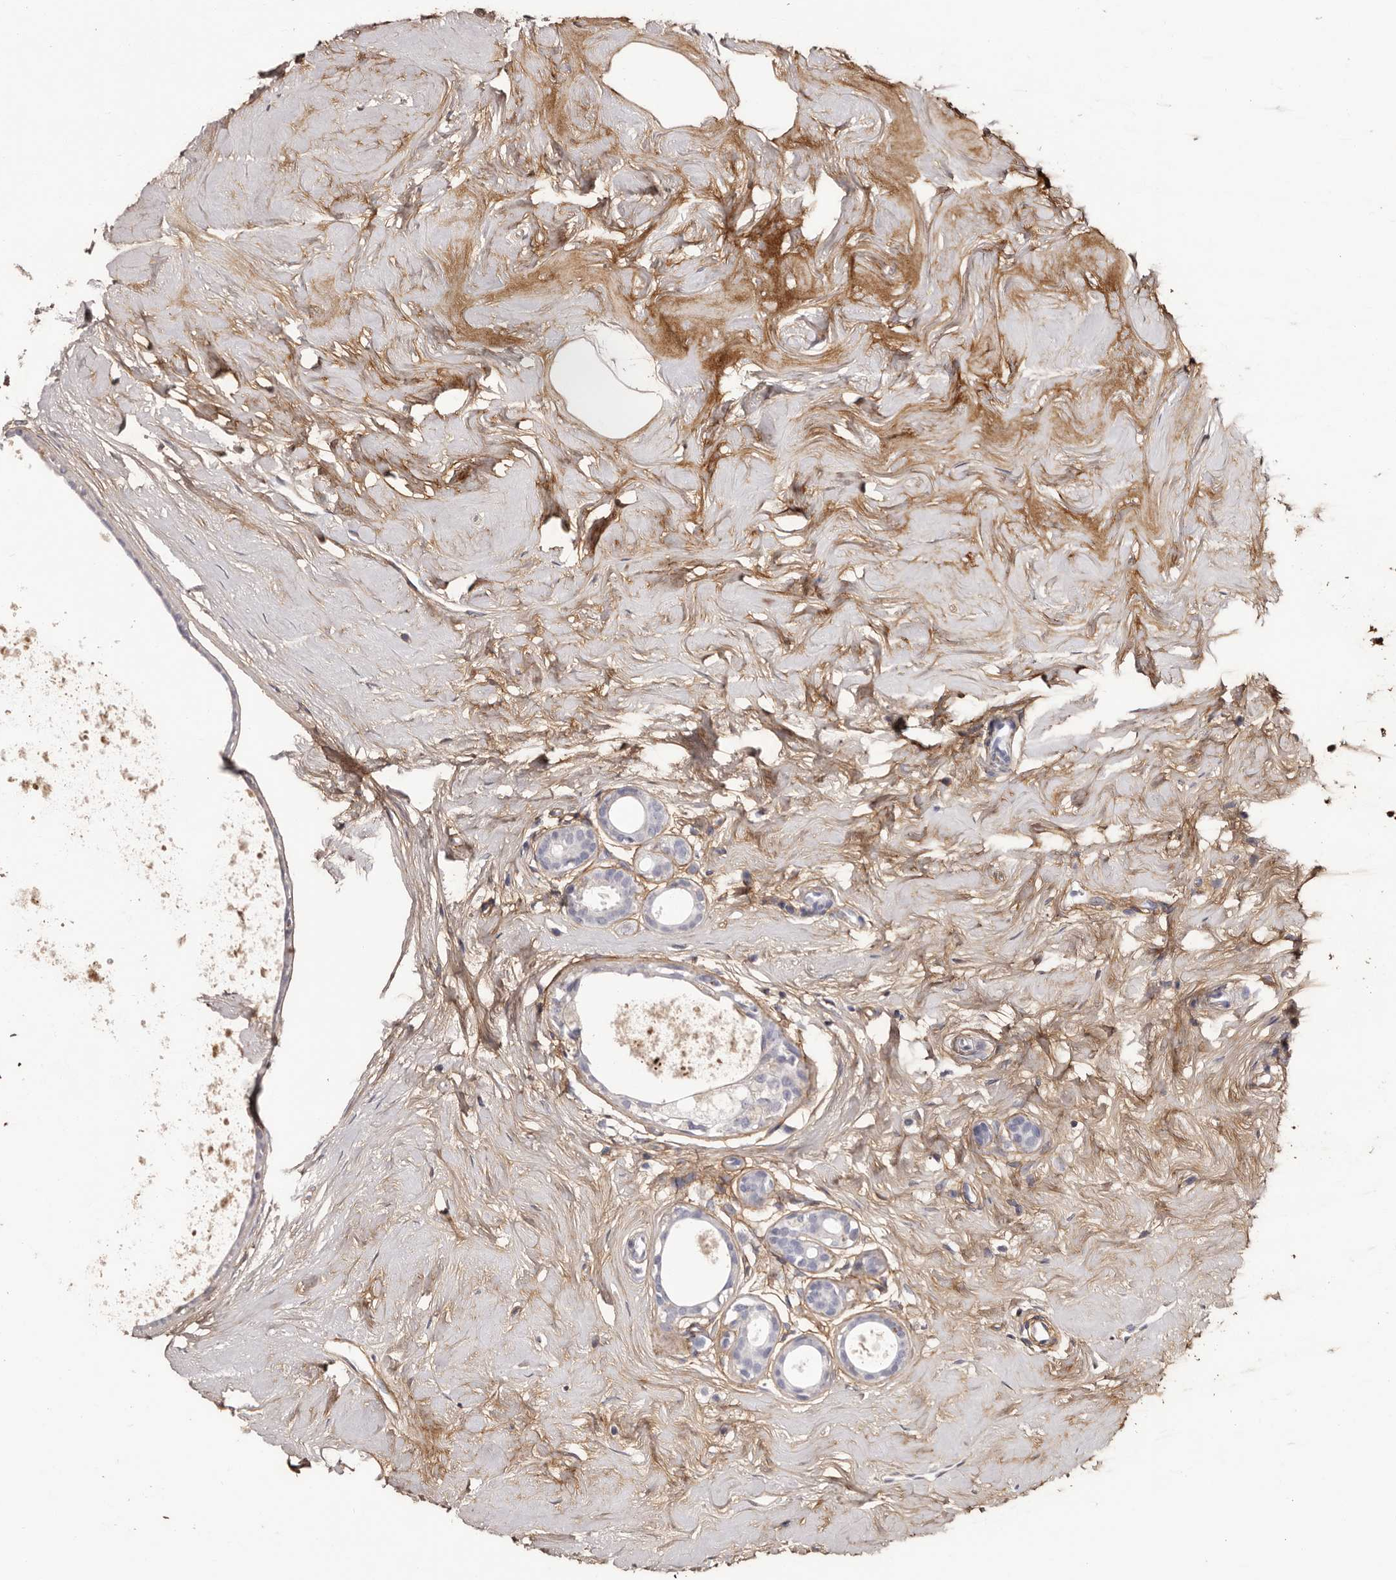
{"staining": {"intensity": "negative", "quantity": "none", "location": "none"}, "tissue": "breast cancer", "cell_type": "Tumor cells", "image_type": "cancer", "snomed": [{"axis": "morphology", "description": "Lobular carcinoma"}, {"axis": "topography", "description": "Breast"}], "caption": "The histopathology image displays no staining of tumor cells in breast cancer.", "gene": "COL6A1", "patient": {"sex": "female", "age": 47}}